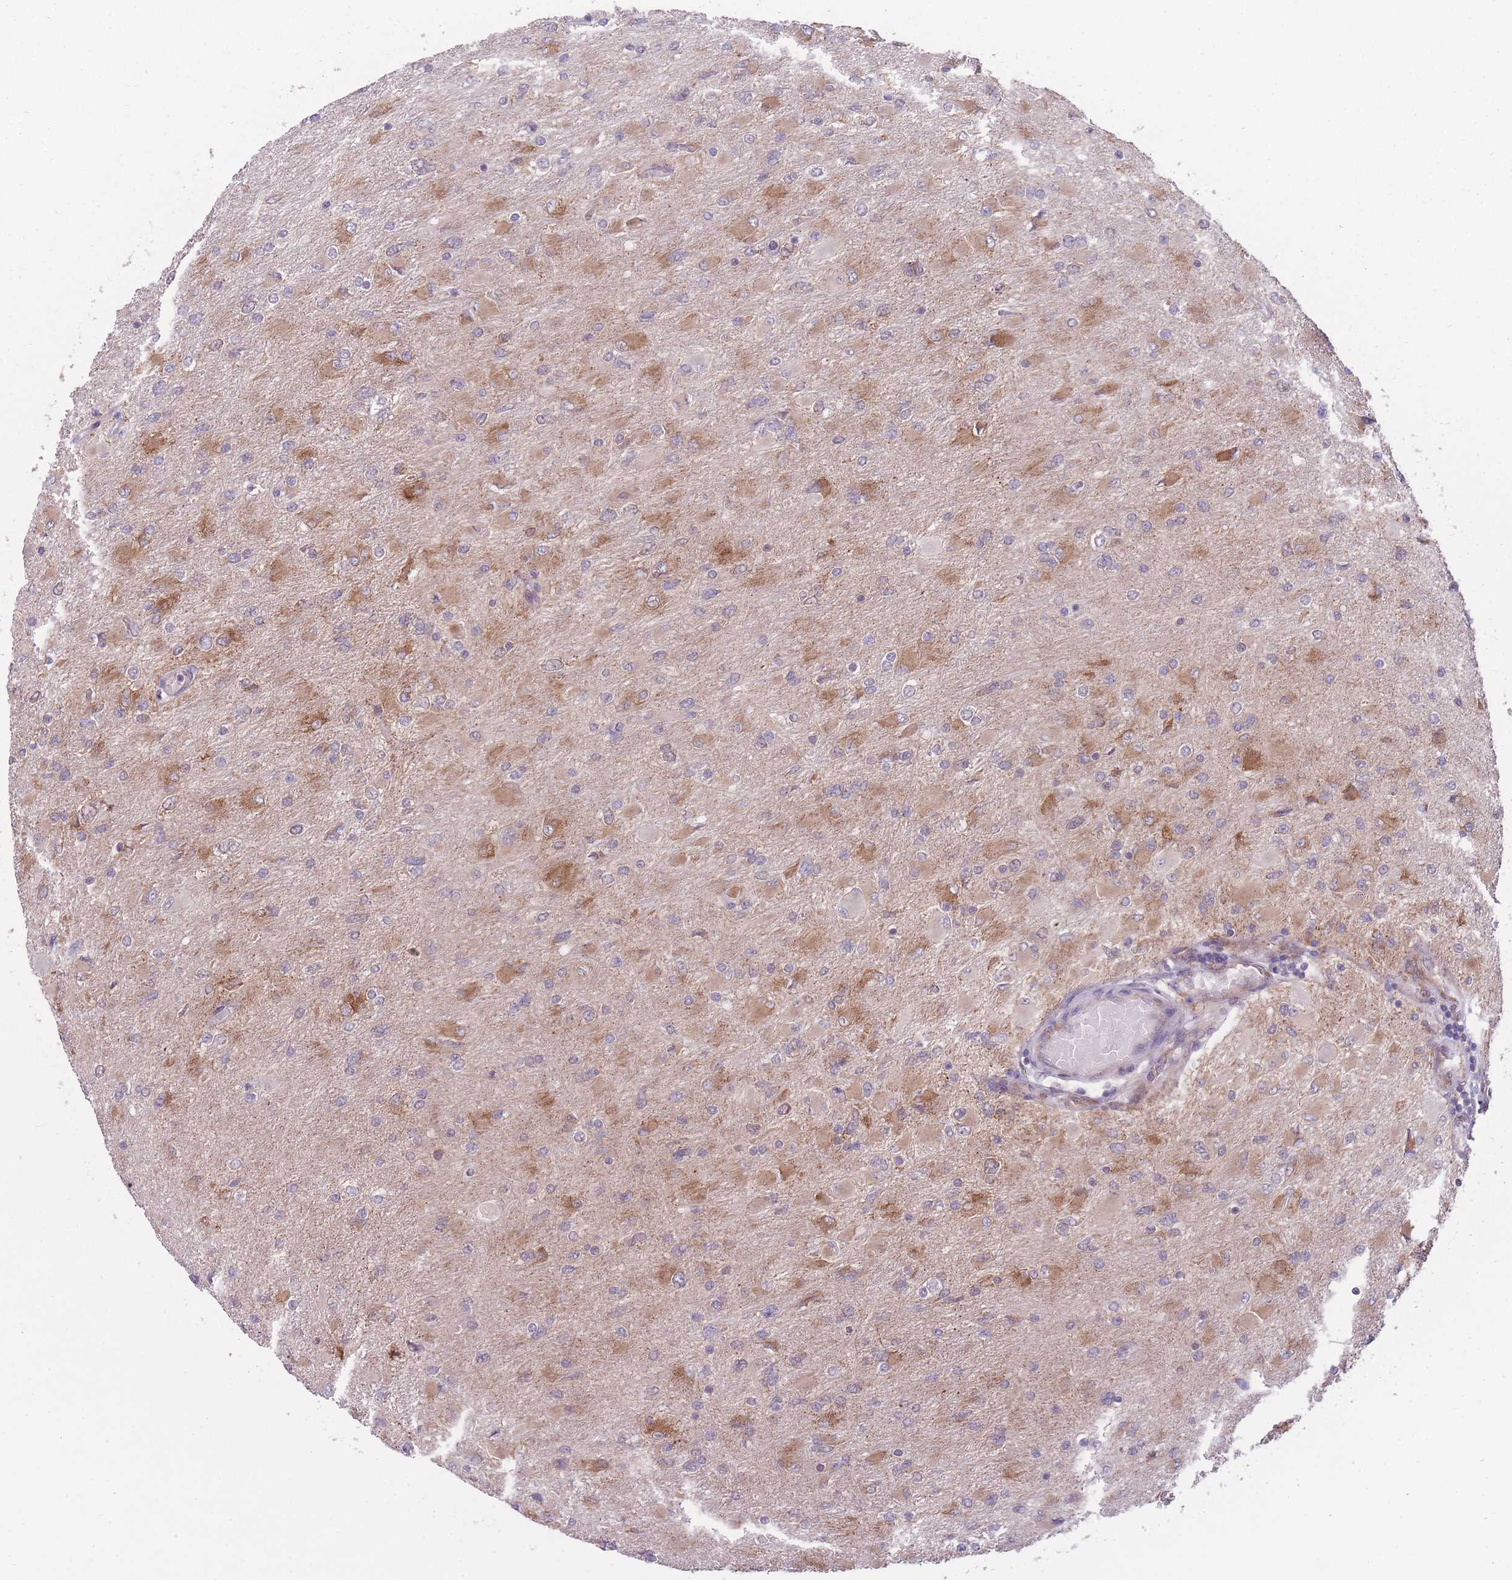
{"staining": {"intensity": "moderate", "quantity": ">75%", "location": "cytoplasmic/membranous"}, "tissue": "glioma", "cell_type": "Tumor cells", "image_type": "cancer", "snomed": [{"axis": "morphology", "description": "Glioma, malignant, High grade"}, {"axis": "topography", "description": "Cerebral cortex"}], "caption": "Brown immunohistochemical staining in human high-grade glioma (malignant) reveals moderate cytoplasmic/membranous expression in approximately >75% of tumor cells.", "gene": "CCT6B", "patient": {"sex": "female", "age": 36}}